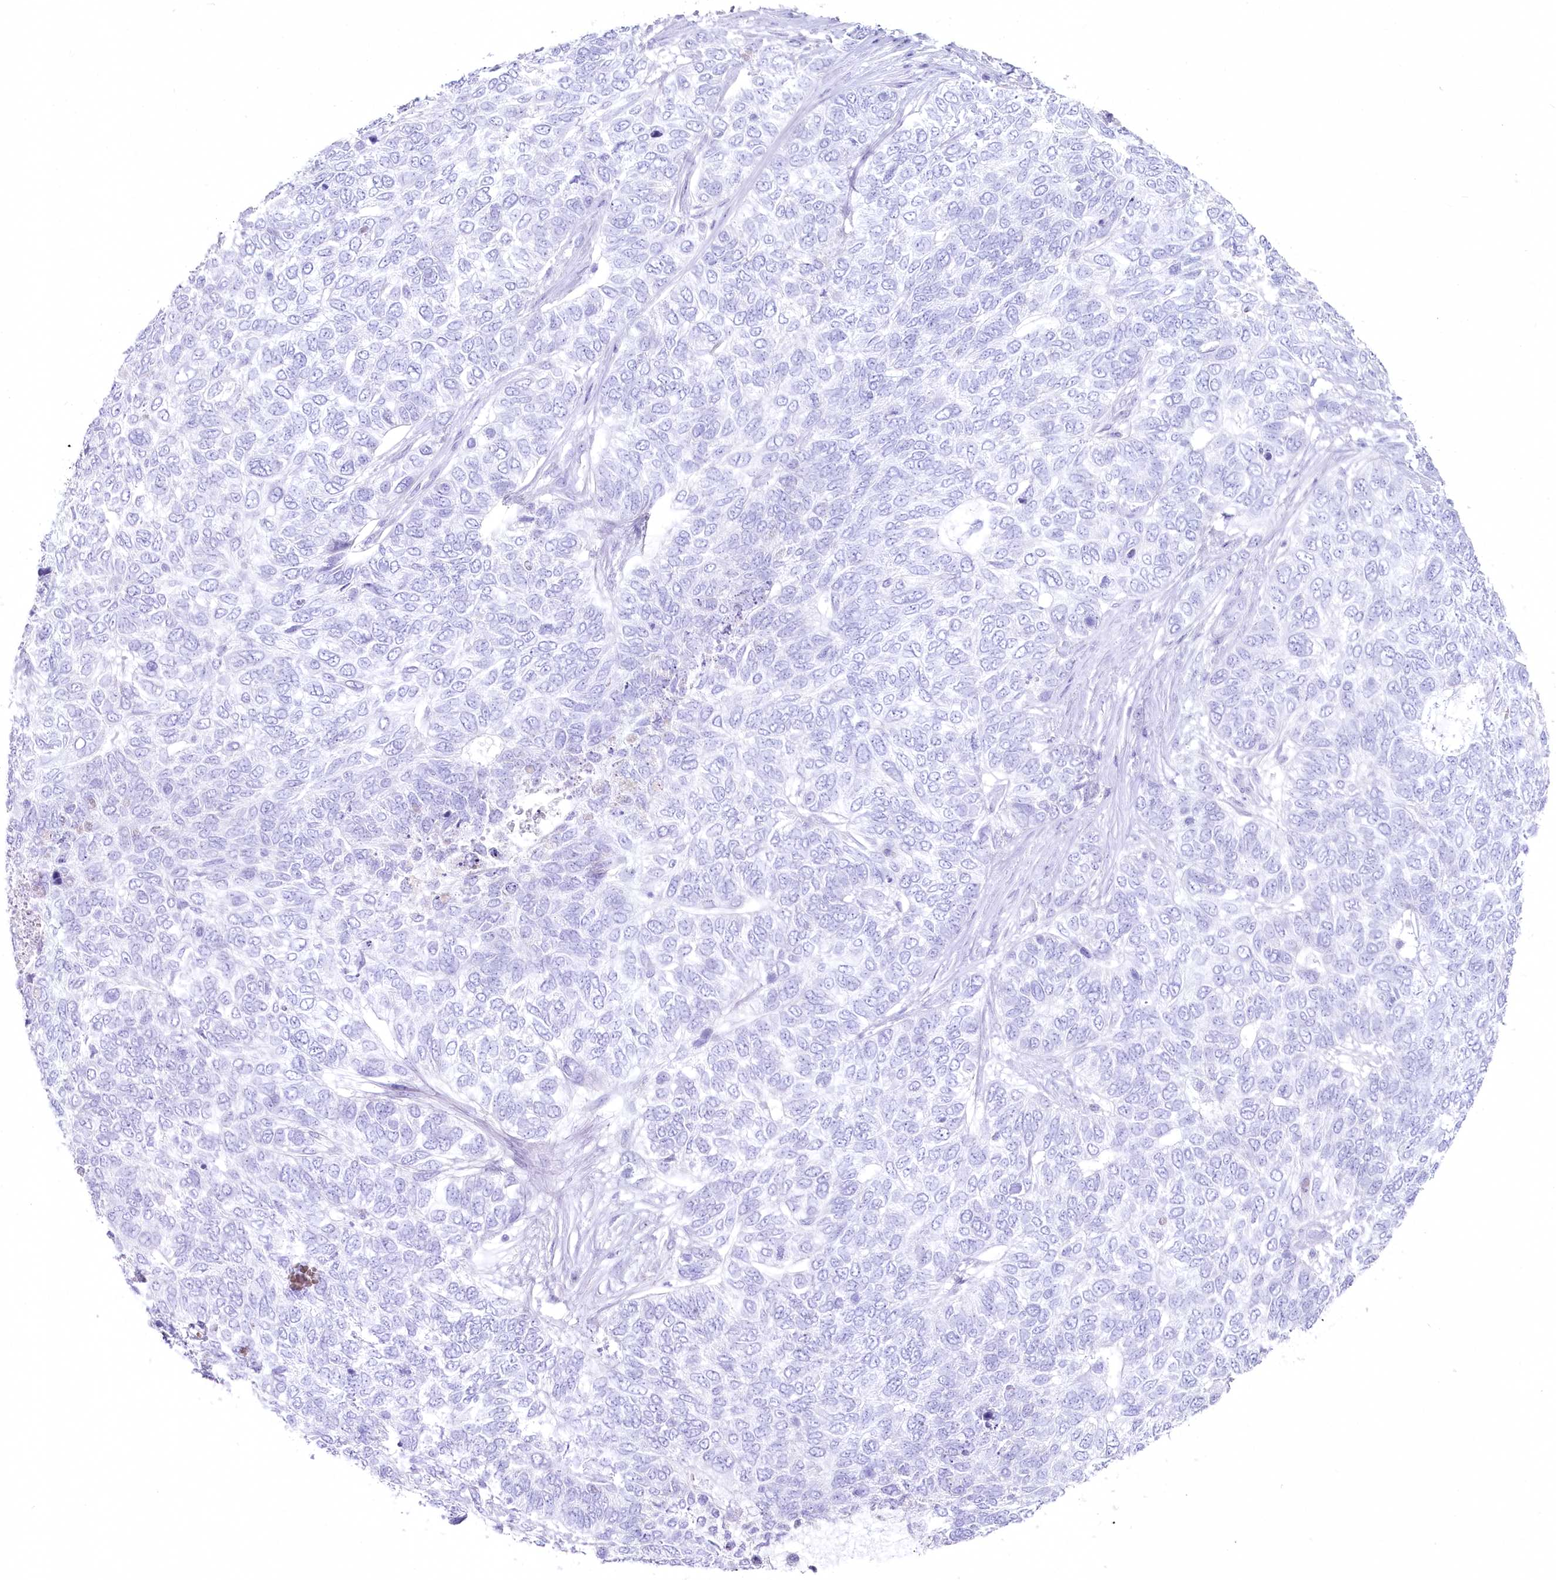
{"staining": {"intensity": "negative", "quantity": "none", "location": "none"}, "tissue": "skin cancer", "cell_type": "Tumor cells", "image_type": "cancer", "snomed": [{"axis": "morphology", "description": "Basal cell carcinoma"}, {"axis": "topography", "description": "Skin"}], "caption": "A histopathology image of human skin cancer (basal cell carcinoma) is negative for staining in tumor cells. (Brightfield microscopy of DAB (3,3'-diaminobenzidine) immunohistochemistry at high magnification).", "gene": "IFIT5", "patient": {"sex": "female", "age": 65}}